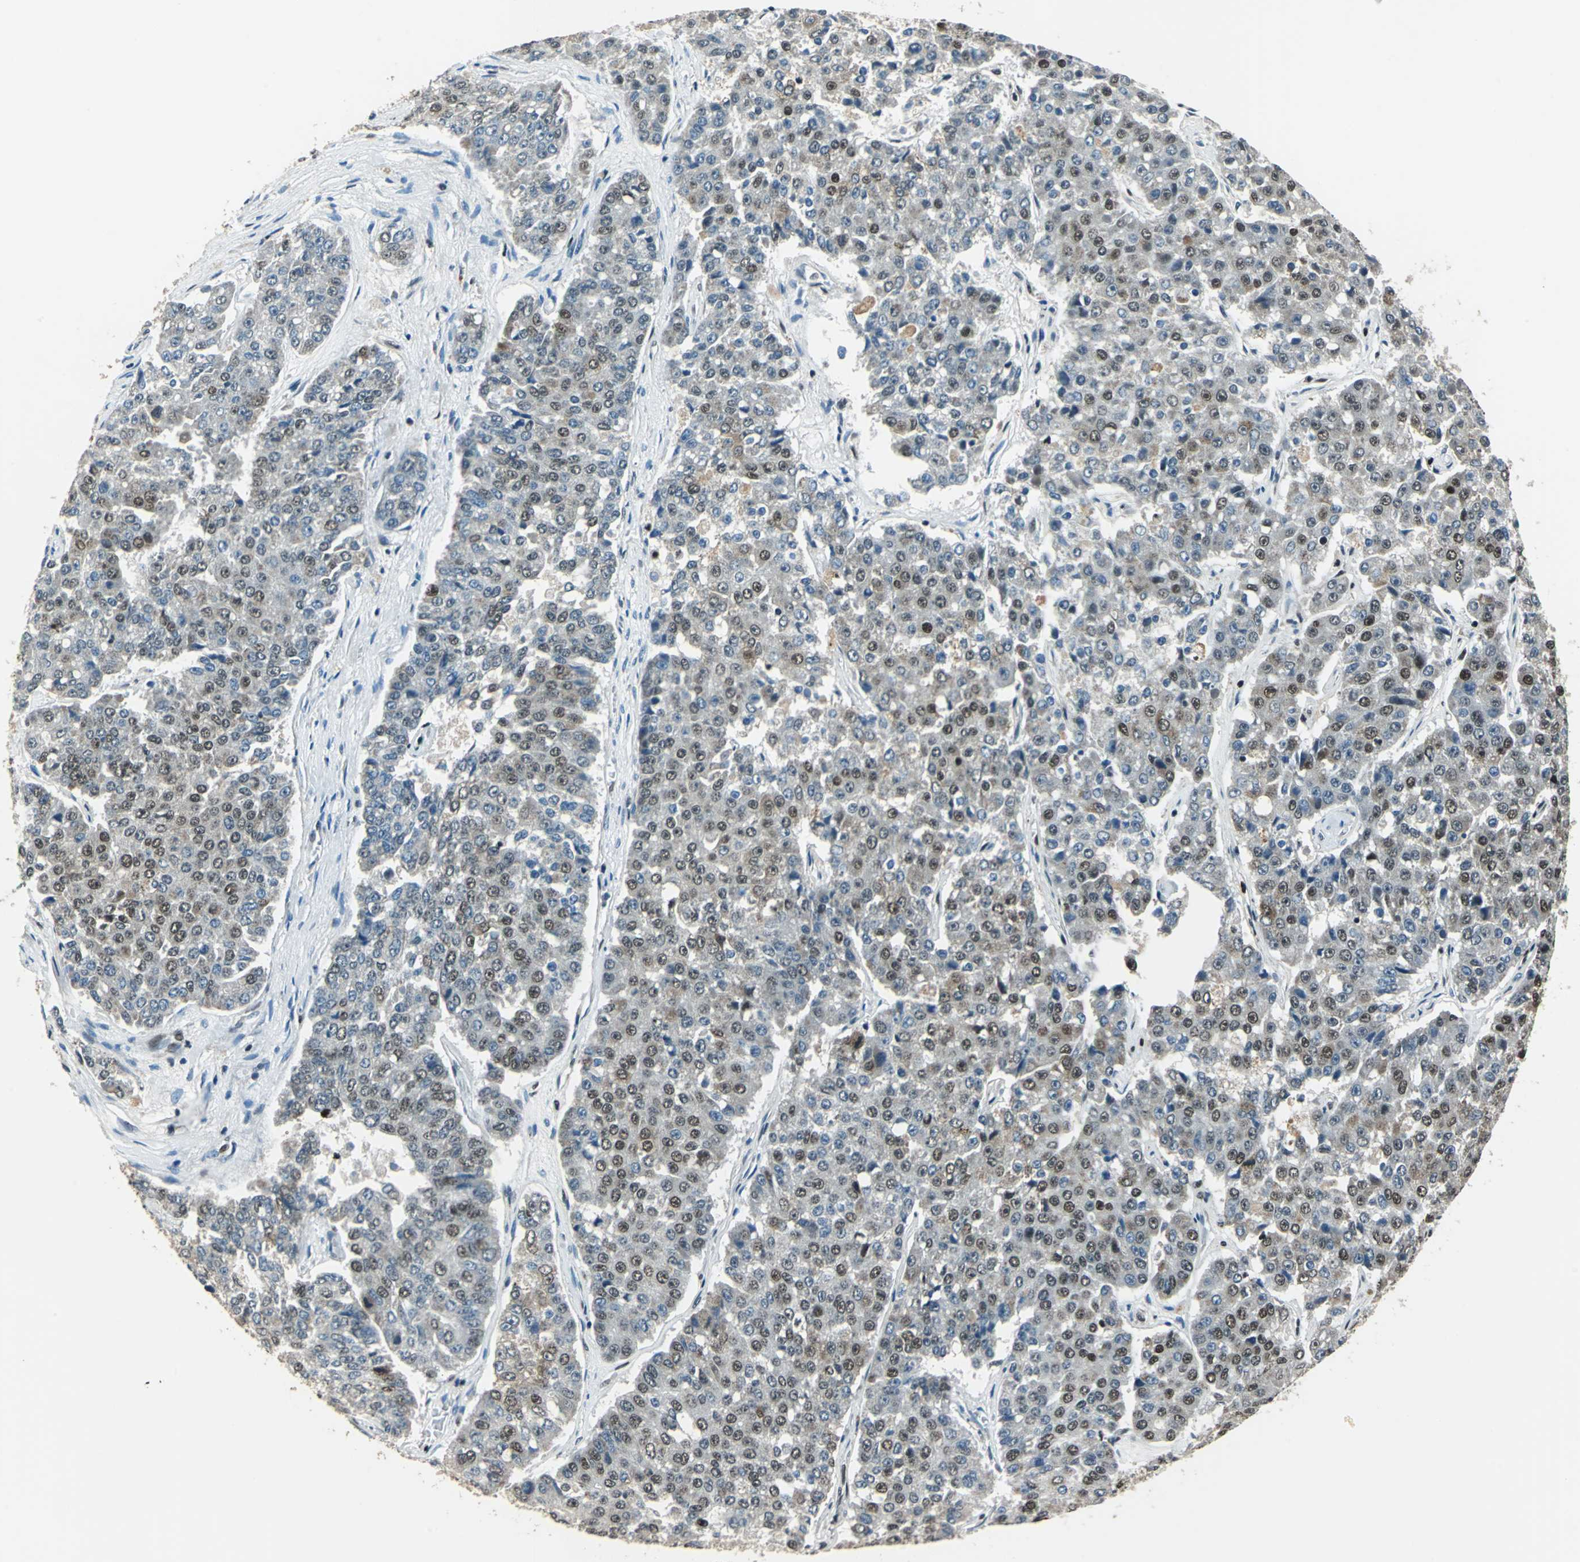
{"staining": {"intensity": "weak", "quantity": "<25%", "location": "nuclear"}, "tissue": "pancreatic cancer", "cell_type": "Tumor cells", "image_type": "cancer", "snomed": [{"axis": "morphology", "description": "Adenocarcinoma, NOS"}, {"axis": "topography", "description": "Pancreas"}], "caption": "The IHC micrograph has no significant expression in tumor cells of pancreatic adenocarcinoma tissue.", "gene": "BCLAF1", "patient": {"sex": "male", "age": 50}}